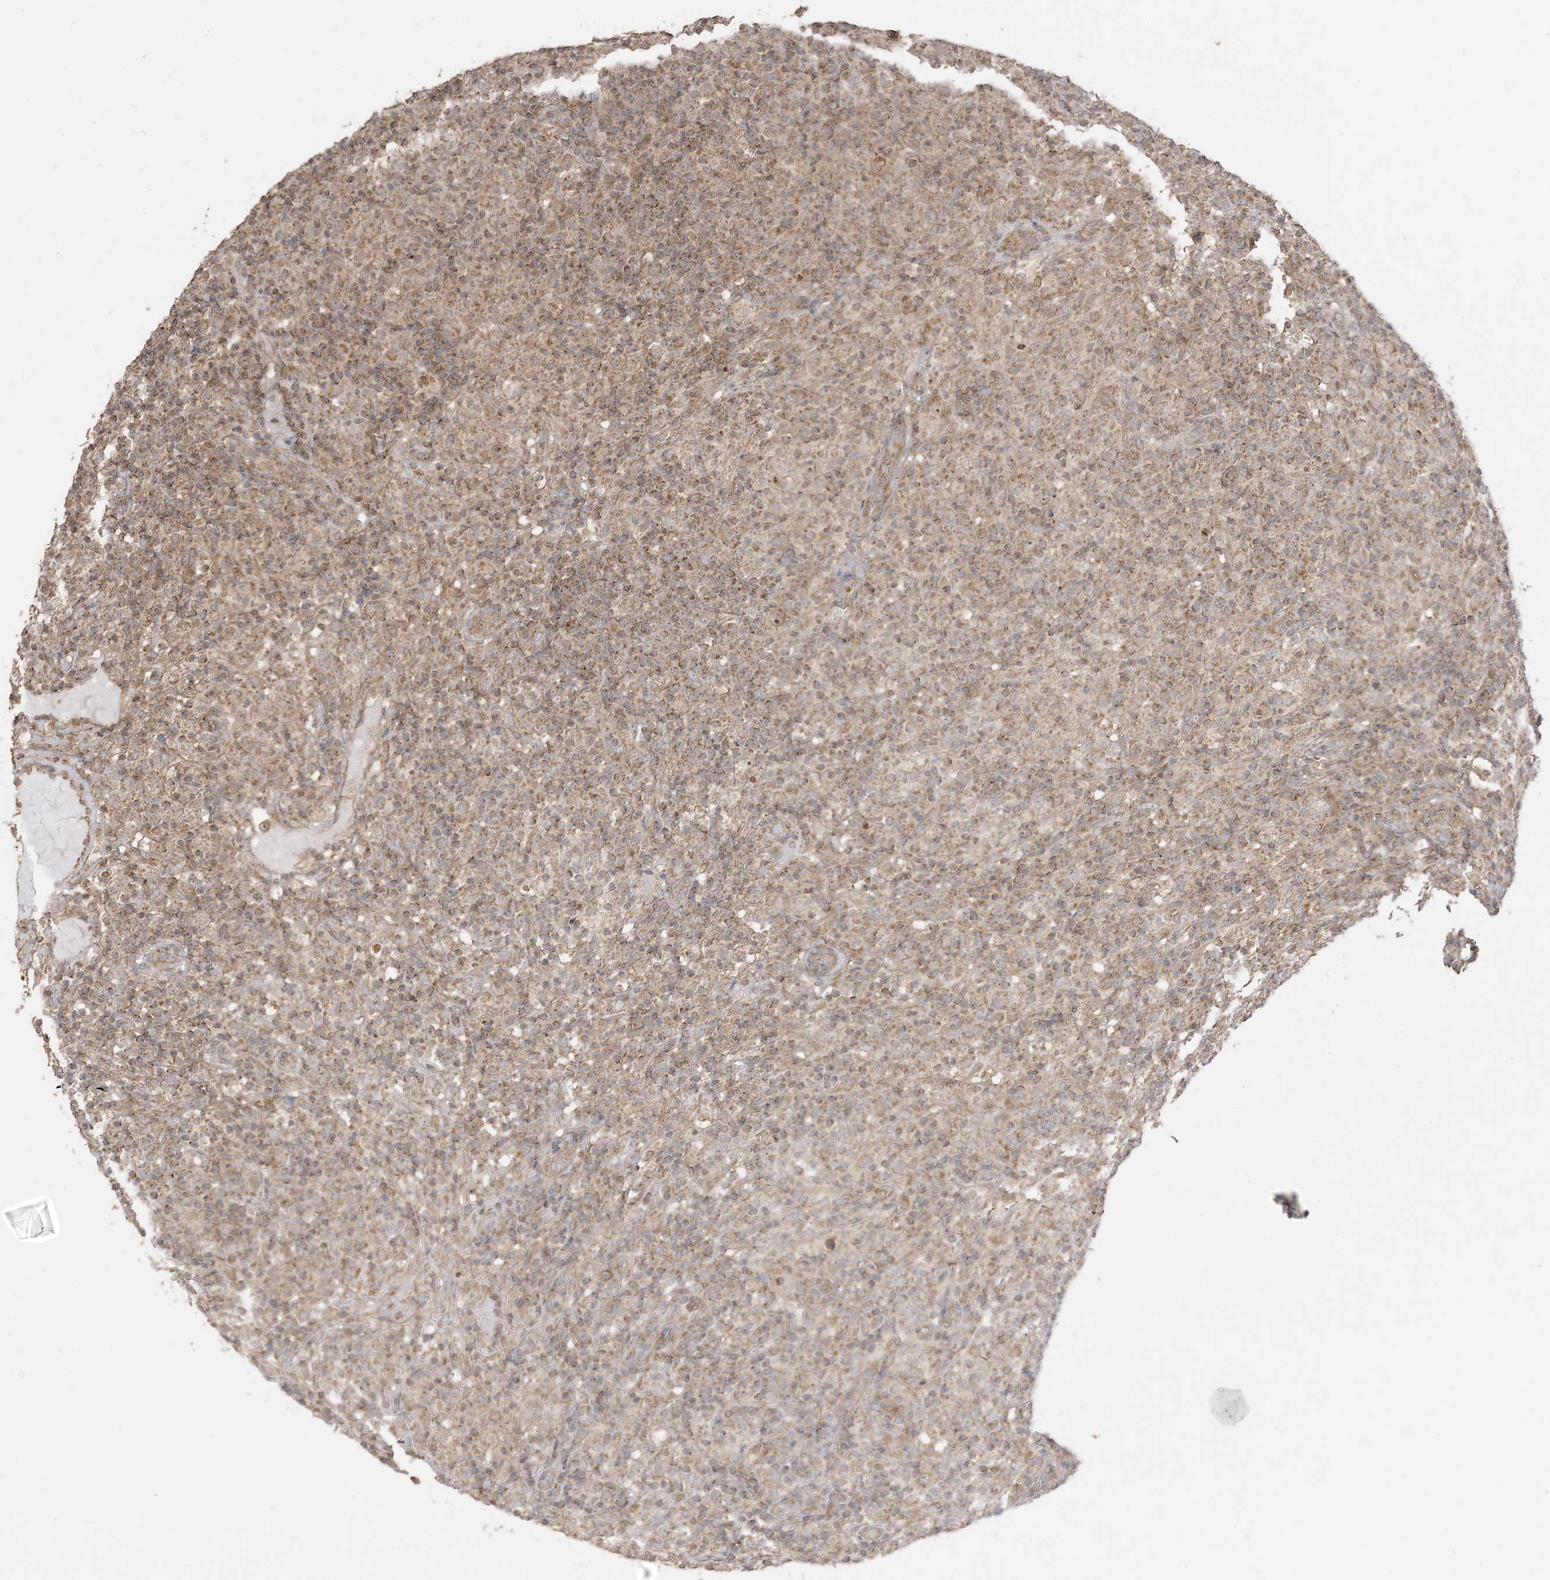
{"staining": {"intensity": "strong", "quantity": ">75%", "location": "cytoplasmic/membranous"}, "tissue": "lymphoma", "cell_type": "Tumor cells", "image_type": "cancer", "snomed": [{"axis": "morphology", "description": "Hodgkin's disease, NOS"}, {"axis": "topography", "description": "Lymph node"}], "caption": "Lymphoma tissue displays strong cytoplasmic/membranous expression in about >75% of tumor cells", "gene": "SIRT3", "patient": {"sex": "male", "age": 70}}